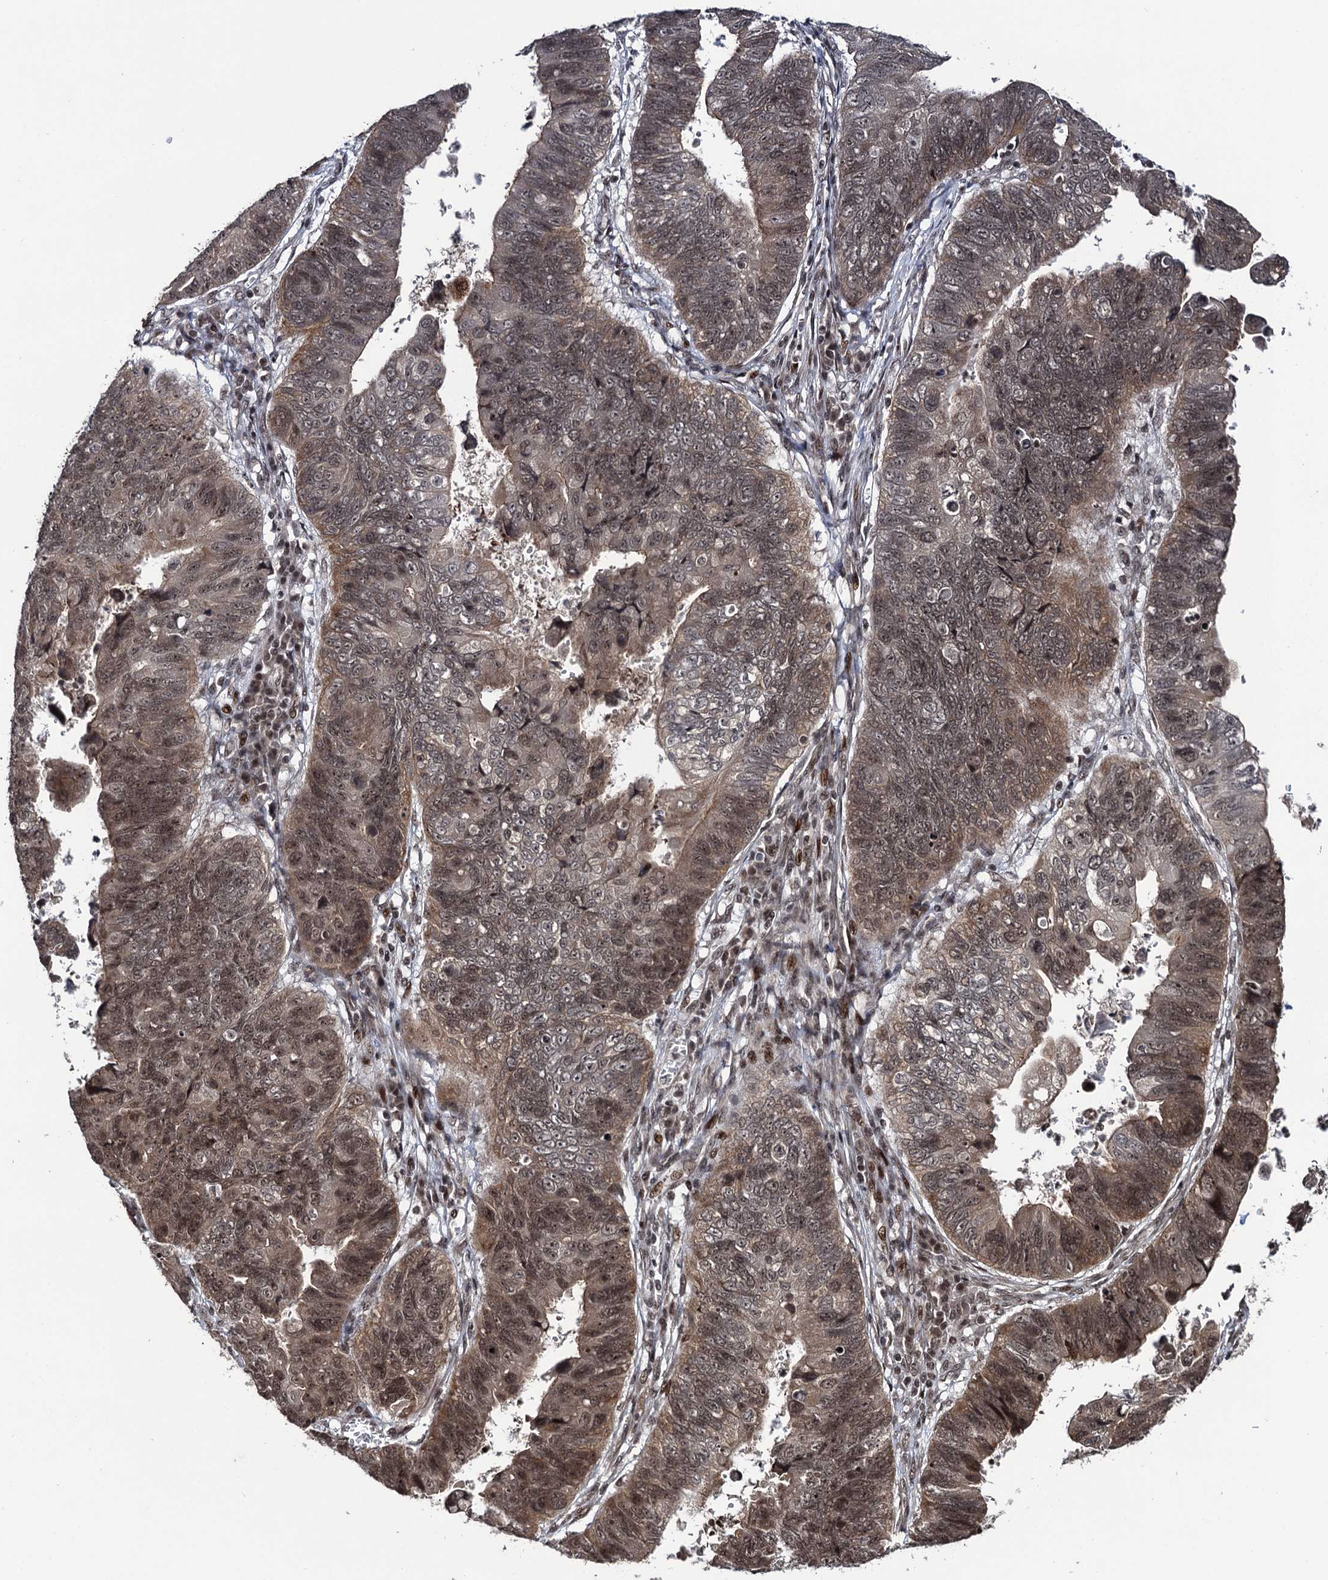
{"staining": {"intensity": "moderate", "quantity": "25%-75%", "location": "nuclear"}, "tissue": "stomach cancer", "cell_type": "Tumor cells", "image_type": "cancer", "snomed": [{"axis": "morphology", "description": "Adenocarcinoma, NOS"}, {"axis": "topography", "description": "Stomach"}], "caption": "Immunohistochemical staining of human stomach adenocarcinoma exhibits moderate nuclear protein staining in about 25%-75% of tumor cells. The staining is performed using DAB brown chromogen to label protein expression. The nuclei are counter-stained blue using hematoxylin.", "gene": "ZNF169", "patient": {"sex": "male", "age": 59}}